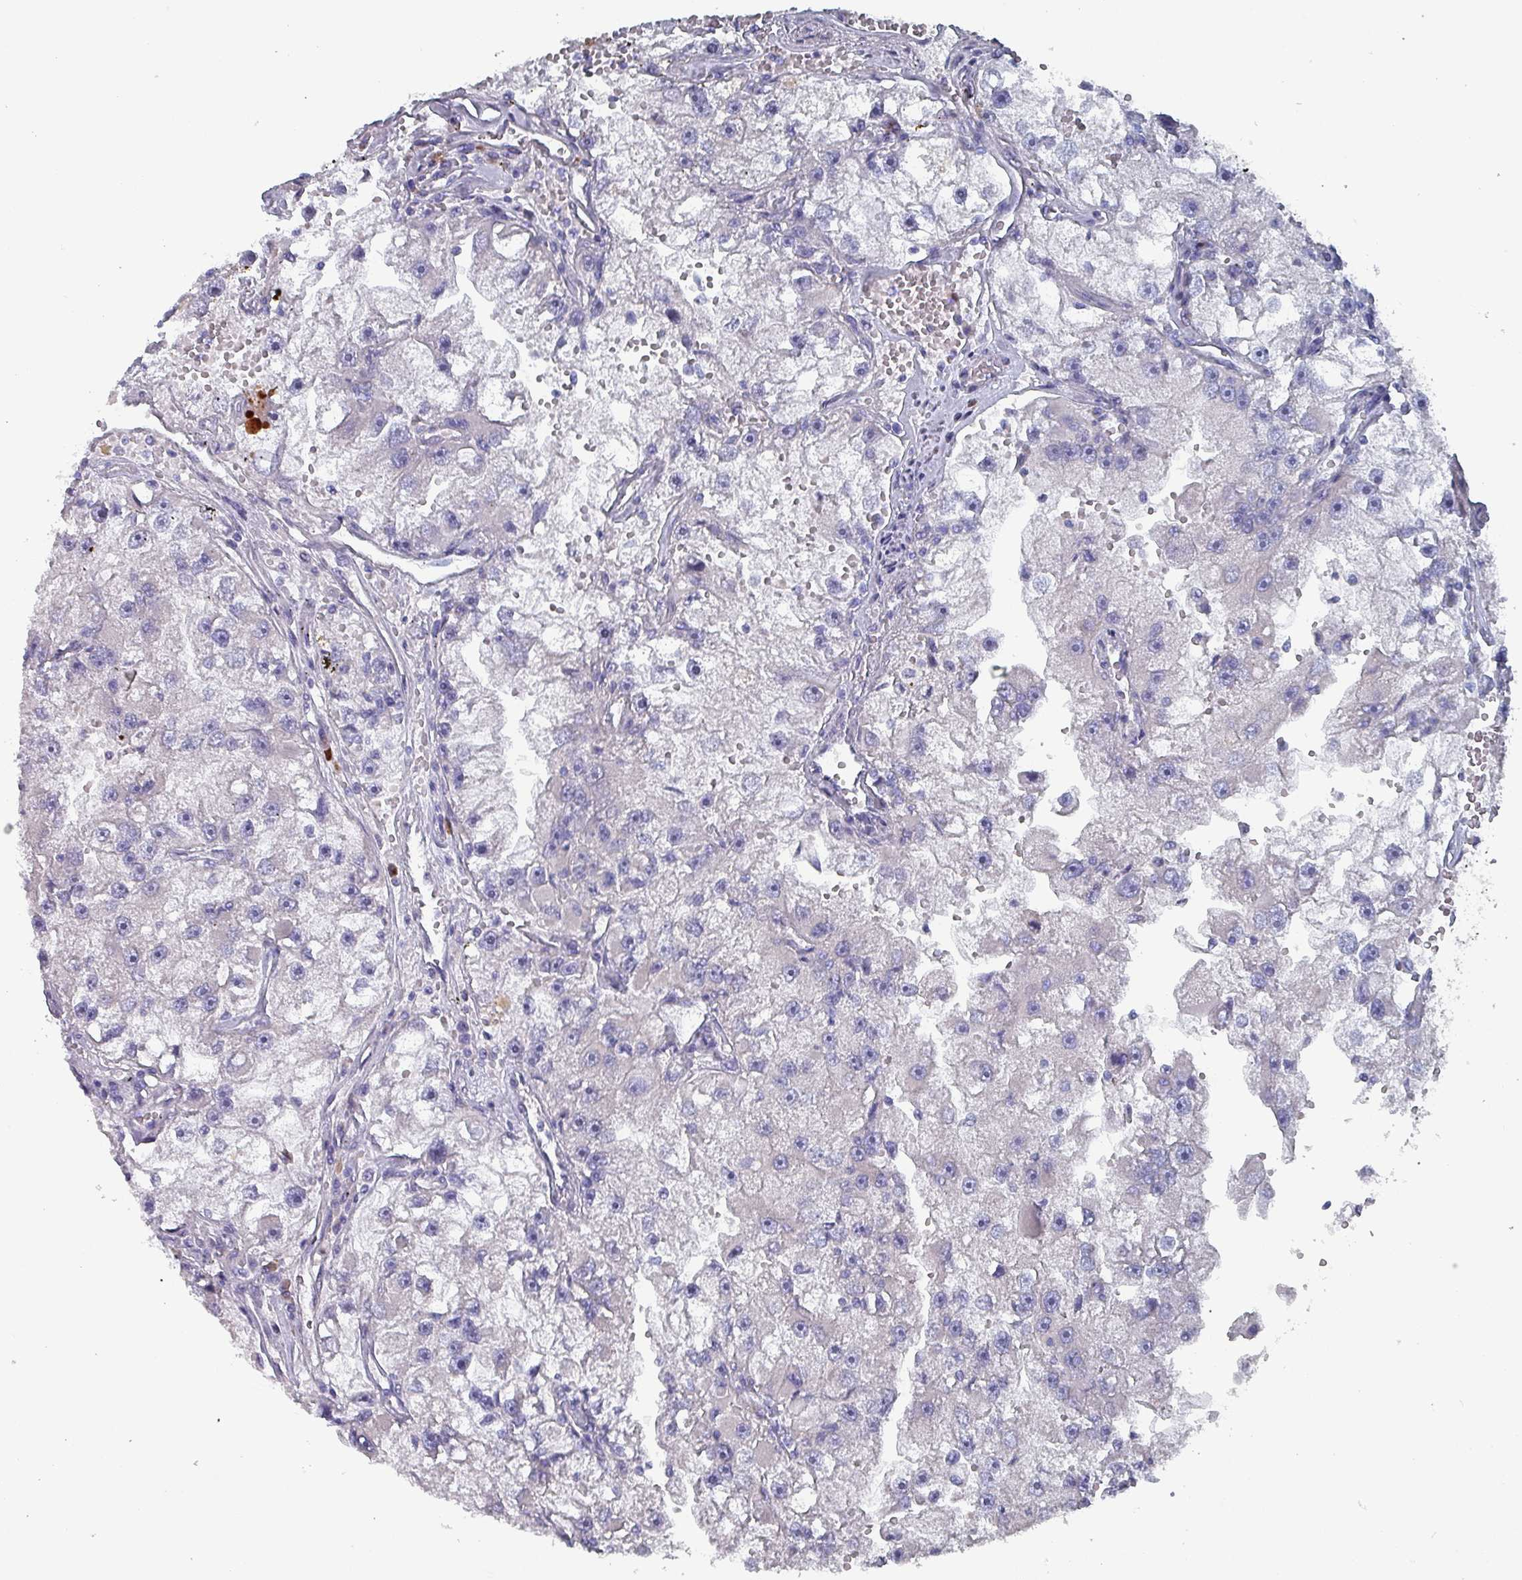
{"staining": {"intensity": "negative", "quantity": "none", "location": "none"}, "tissue": "renal cancer", "cell_type": "Tumor cells", "image_type": "cancer", "snomed": [{"axis": "morphology", "description": "Adenocarcinoma, NOS"}, {"axis": "topography", "description": "Kidney"}], "caption": "Tumor cells show no significant protein staining in renal cancer (adenocarcinoma). (Brightfield microscopy of DAB IHC at high magnification).", "gene": "DRD5", "patient": {"sex": "male", "age": 63}}